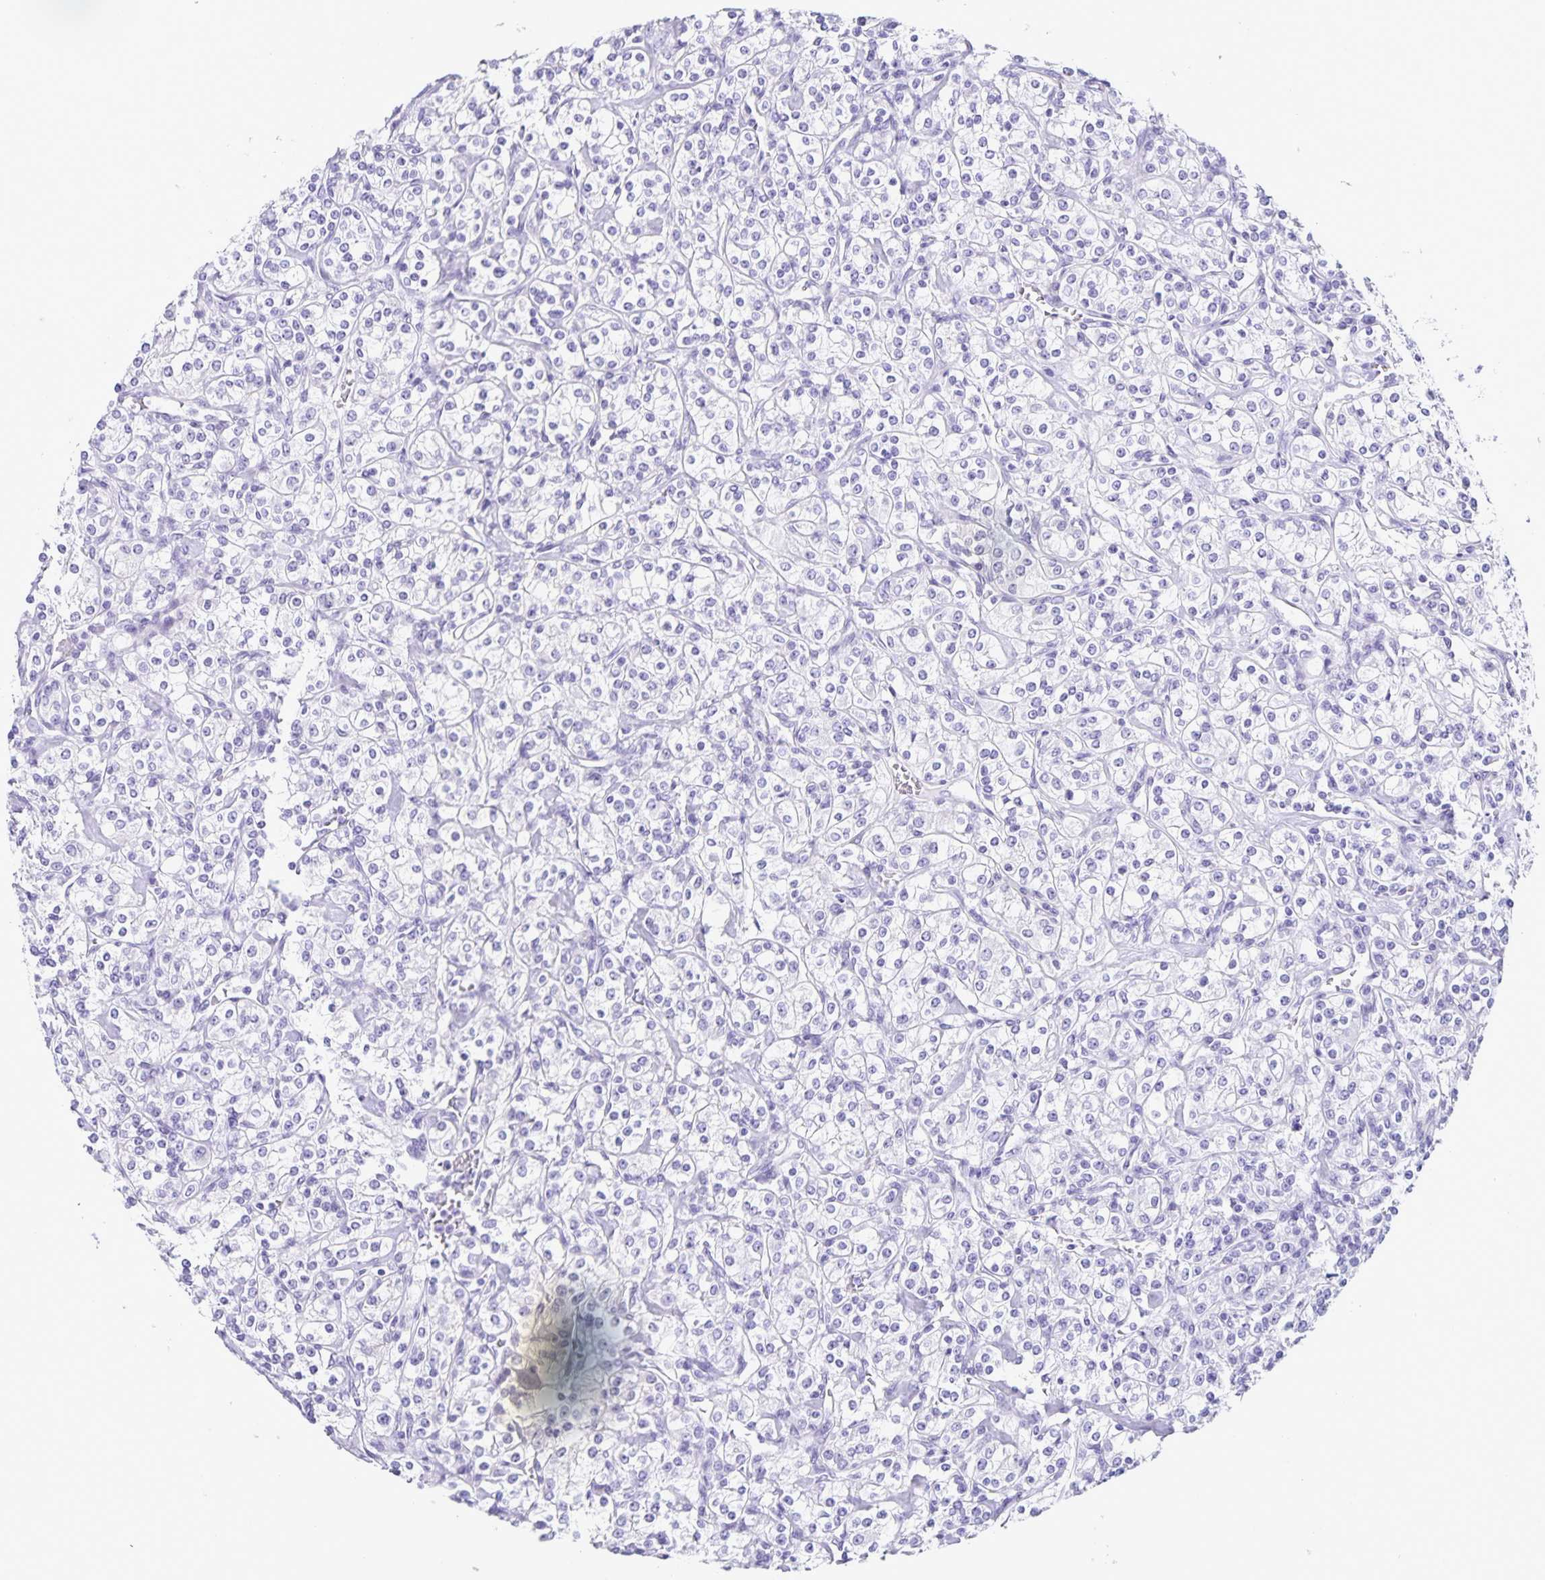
{"staining": {"intensity": "negative", "quantity": "none", "location": "none"}, "tissue": "renal cancer", "cell_type": "Tumor cells", "image_type": "cancer", "snomed": [{"axis": "morphology", "description": "Adenocarcinoma, NOS"}, {"axis": "topography", "description": "Kidney"}], "caption": "High magnification brightfield microscopy of adenocarcinoma (renal) stained with DAB (3,3'-diaminobenzidine) (brown) and counterstained with hematoxylin (blue): tumor cells show no significant staining.", "gene": "FAM170A", "patient": {"sex": "male", "age": 77}}